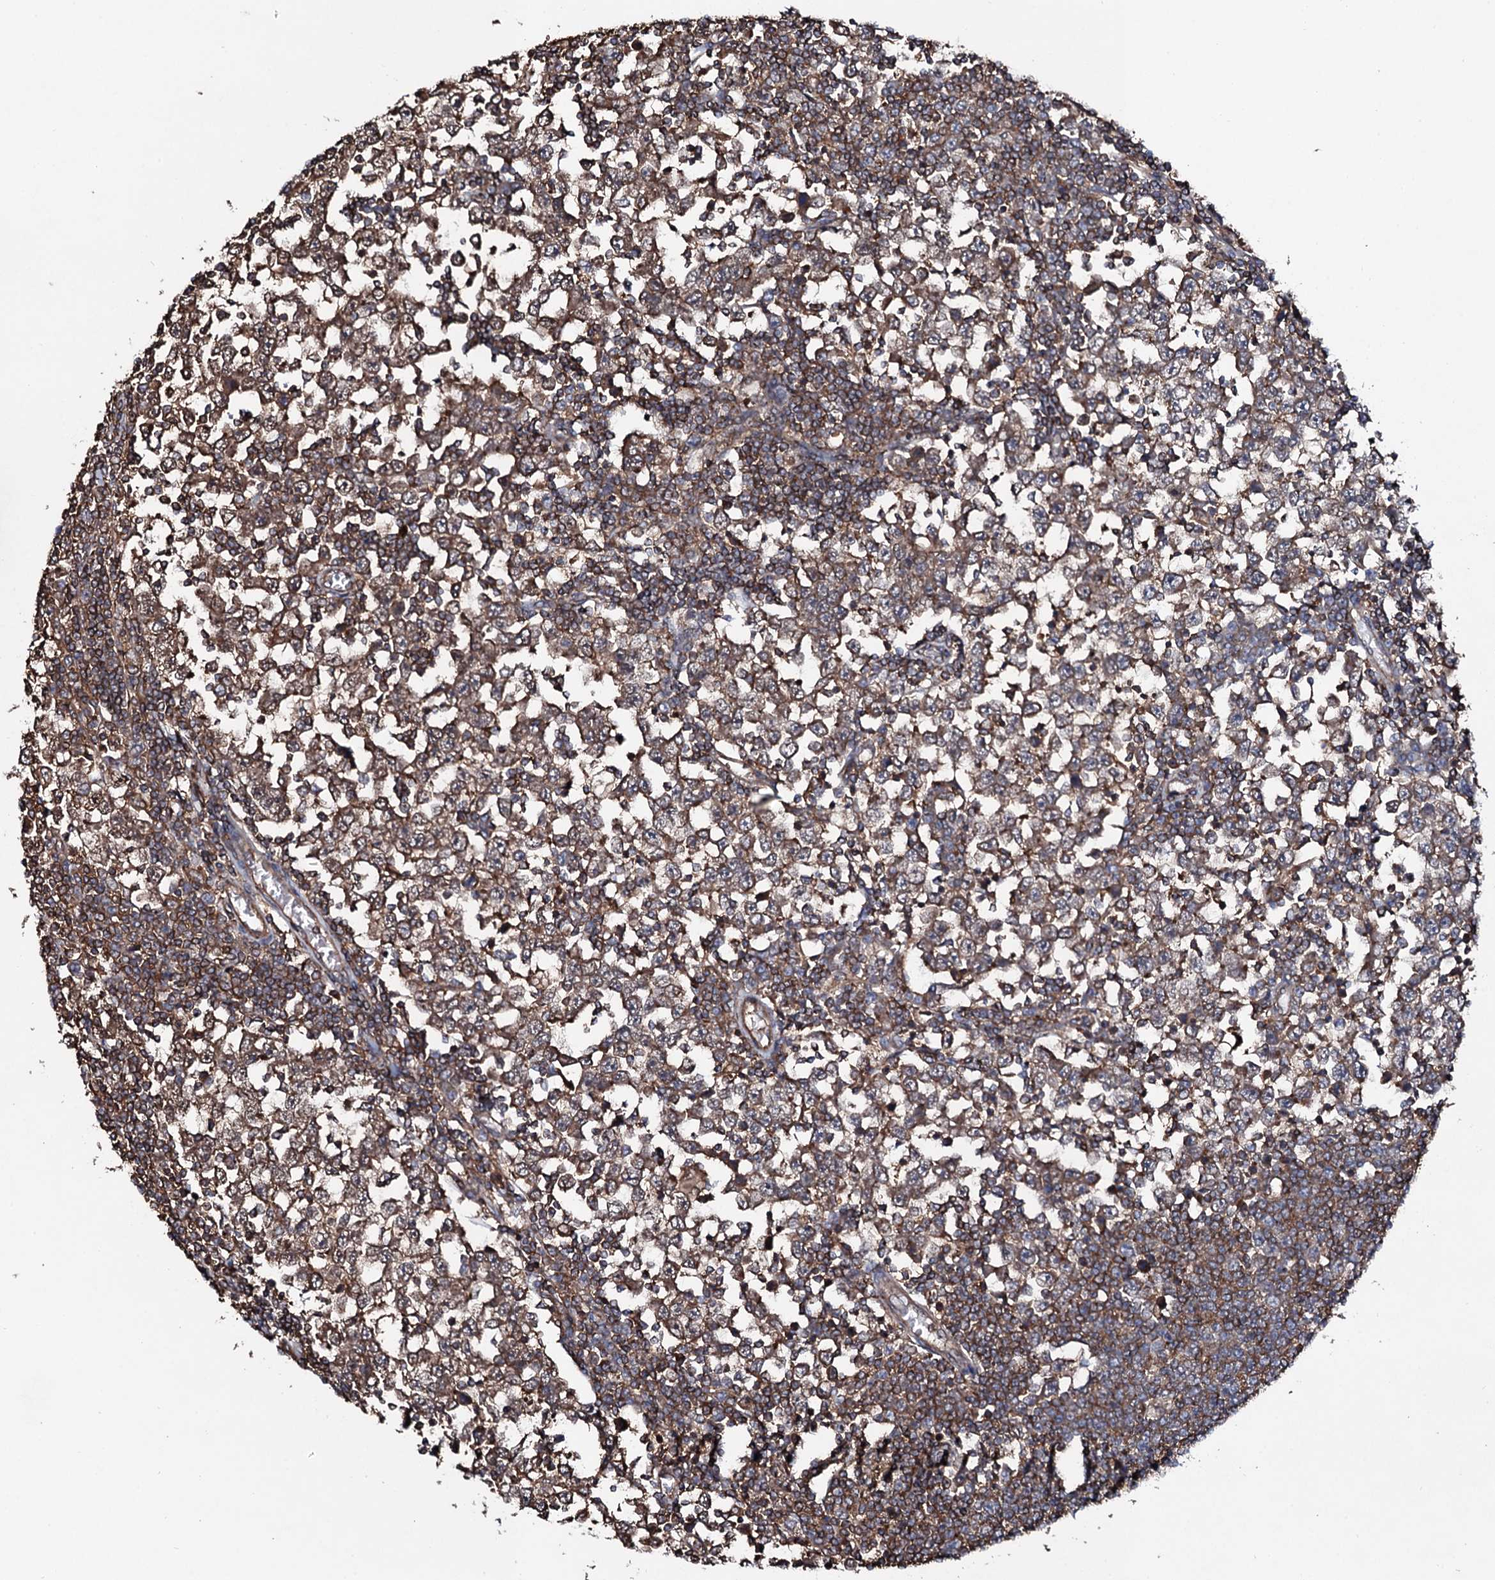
{"staining": {"intensity": "moderate", "quantity": ">75%", "location": "cytoplasmic/membranous"}, "tissue": "testis cancer", "cell_type": "Tumor cells", "image_type": "cancer", "snomed": [{"axis": "morphology", "description": "Seminoma, NOS"}, {"axis": "topography", "description": "Testis"}], "caption": "Testis cancer (seminoma) stained with a brown dye reveals moderate cytoplasmic/membranous positive positivity in about >75% of tumor cells.", "gene": "COG6", "patient": {"sex": "male", "age": 65}}